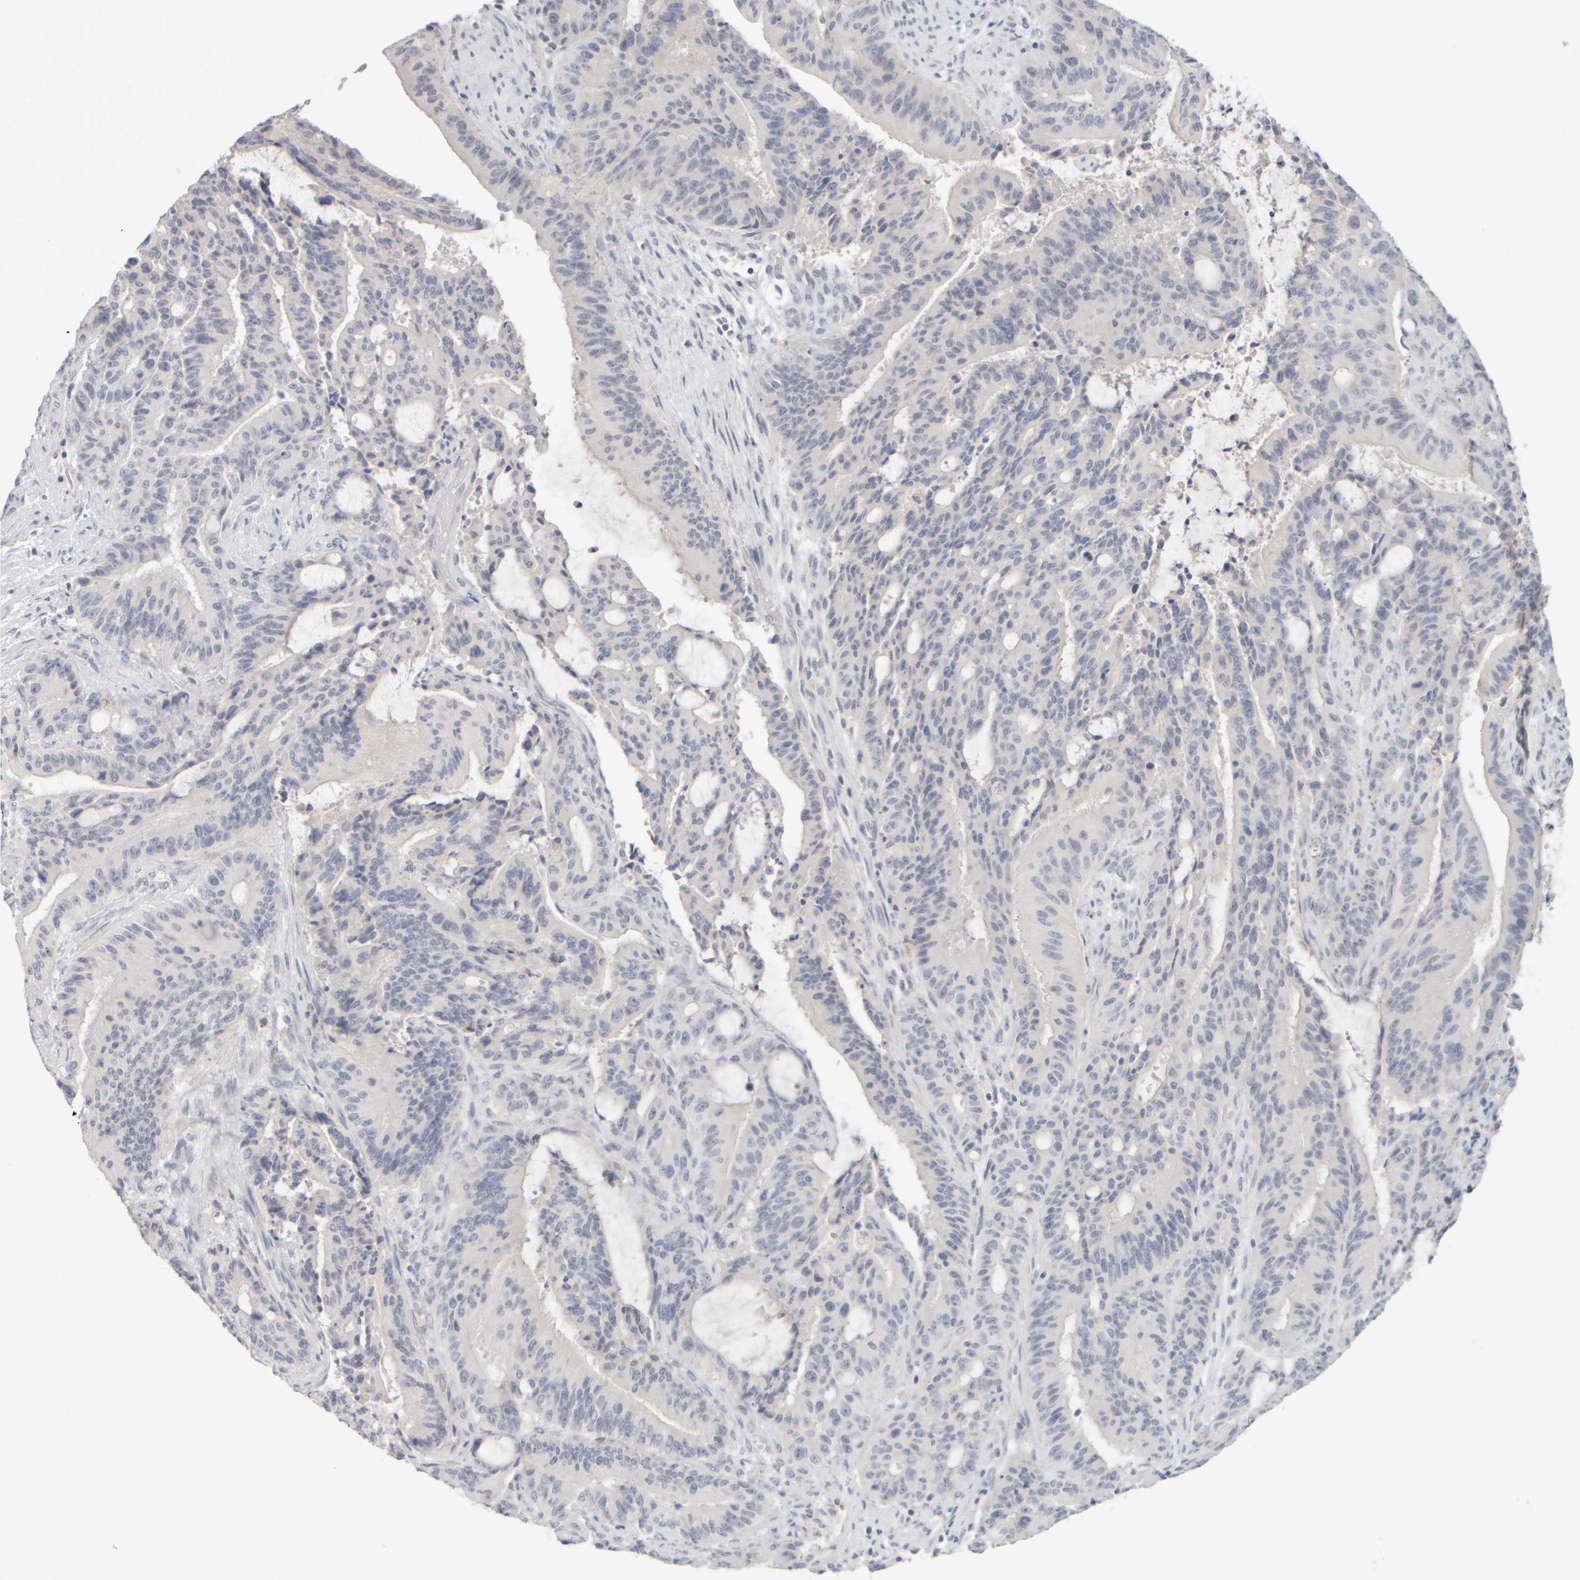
{"staining": {"intensity": "negative", "quantity": "none", "location": "none"}, "tissue": "liver cancer", "cell_type": "Tumor cells", "image_type": "cancer", "snomed": [{"axis": "morphology", "description": "Normal tissue, NOS"}, {"axis": "morphology", "description": "Cholangiocarcinoma"}, {"axis": "topography", "description": "Liver"}, {"axis": "topography", "description": "Peripheral nerve tissue"}], "caption": "Tumor cells show no significant protein staining in liver cancer. (DAB immunohistochemistry (IHC), high magnification).", "gene": "ZNF112", "patient": {"sex": "female", "age": 73}}